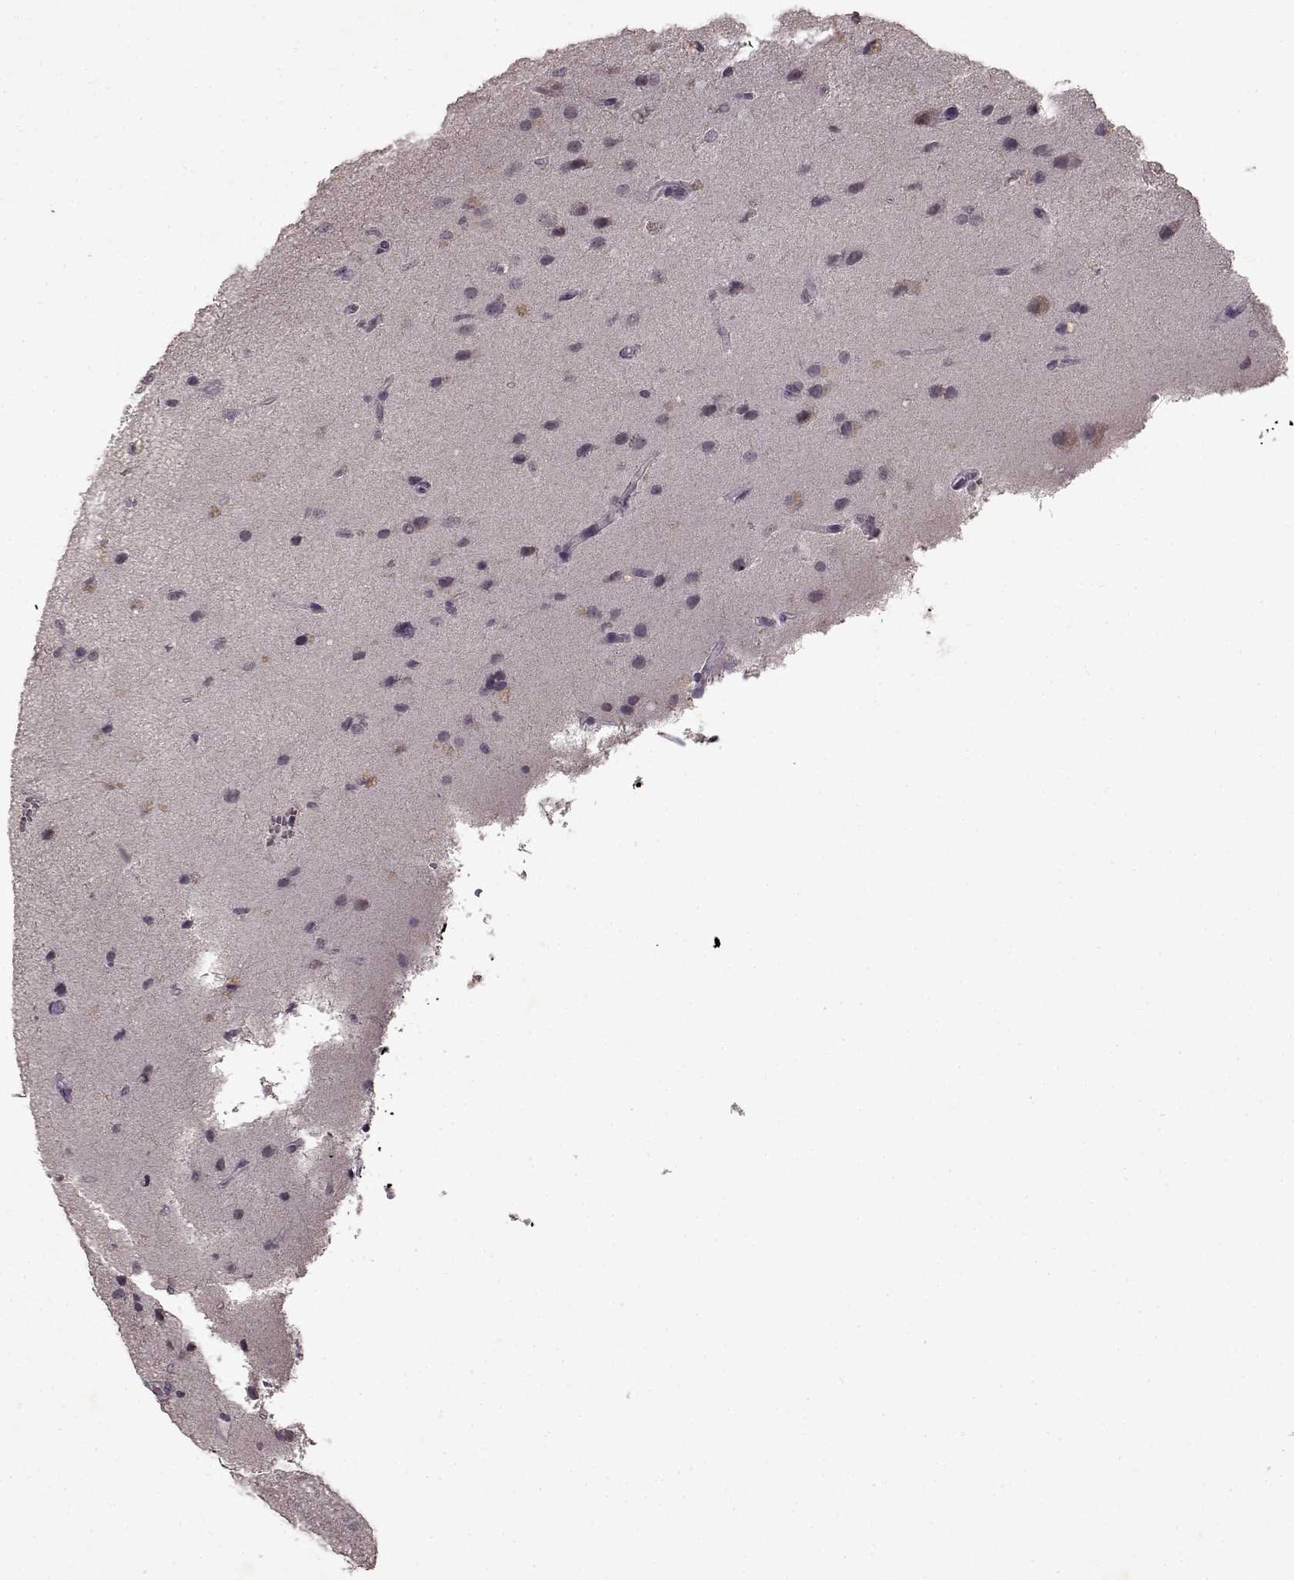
{"staining": {"intensity": "negative", "quantity": "none", "location": "none"}, "tissue": "glioma", "cell_type": "Tumor cells", "image_type": "cancer", "snomed": [{"axis": "morphology", "description": "Glioma, malignant, High grade"}, {"axis": "topography", "description": "Brain"}], "caption": "IHC micrograph of human glioma stained for a protein (brown), which exhibits no positivity in tumor cells.", "gene": "LHB", "patient": {"sex": "male", "age": 68}}